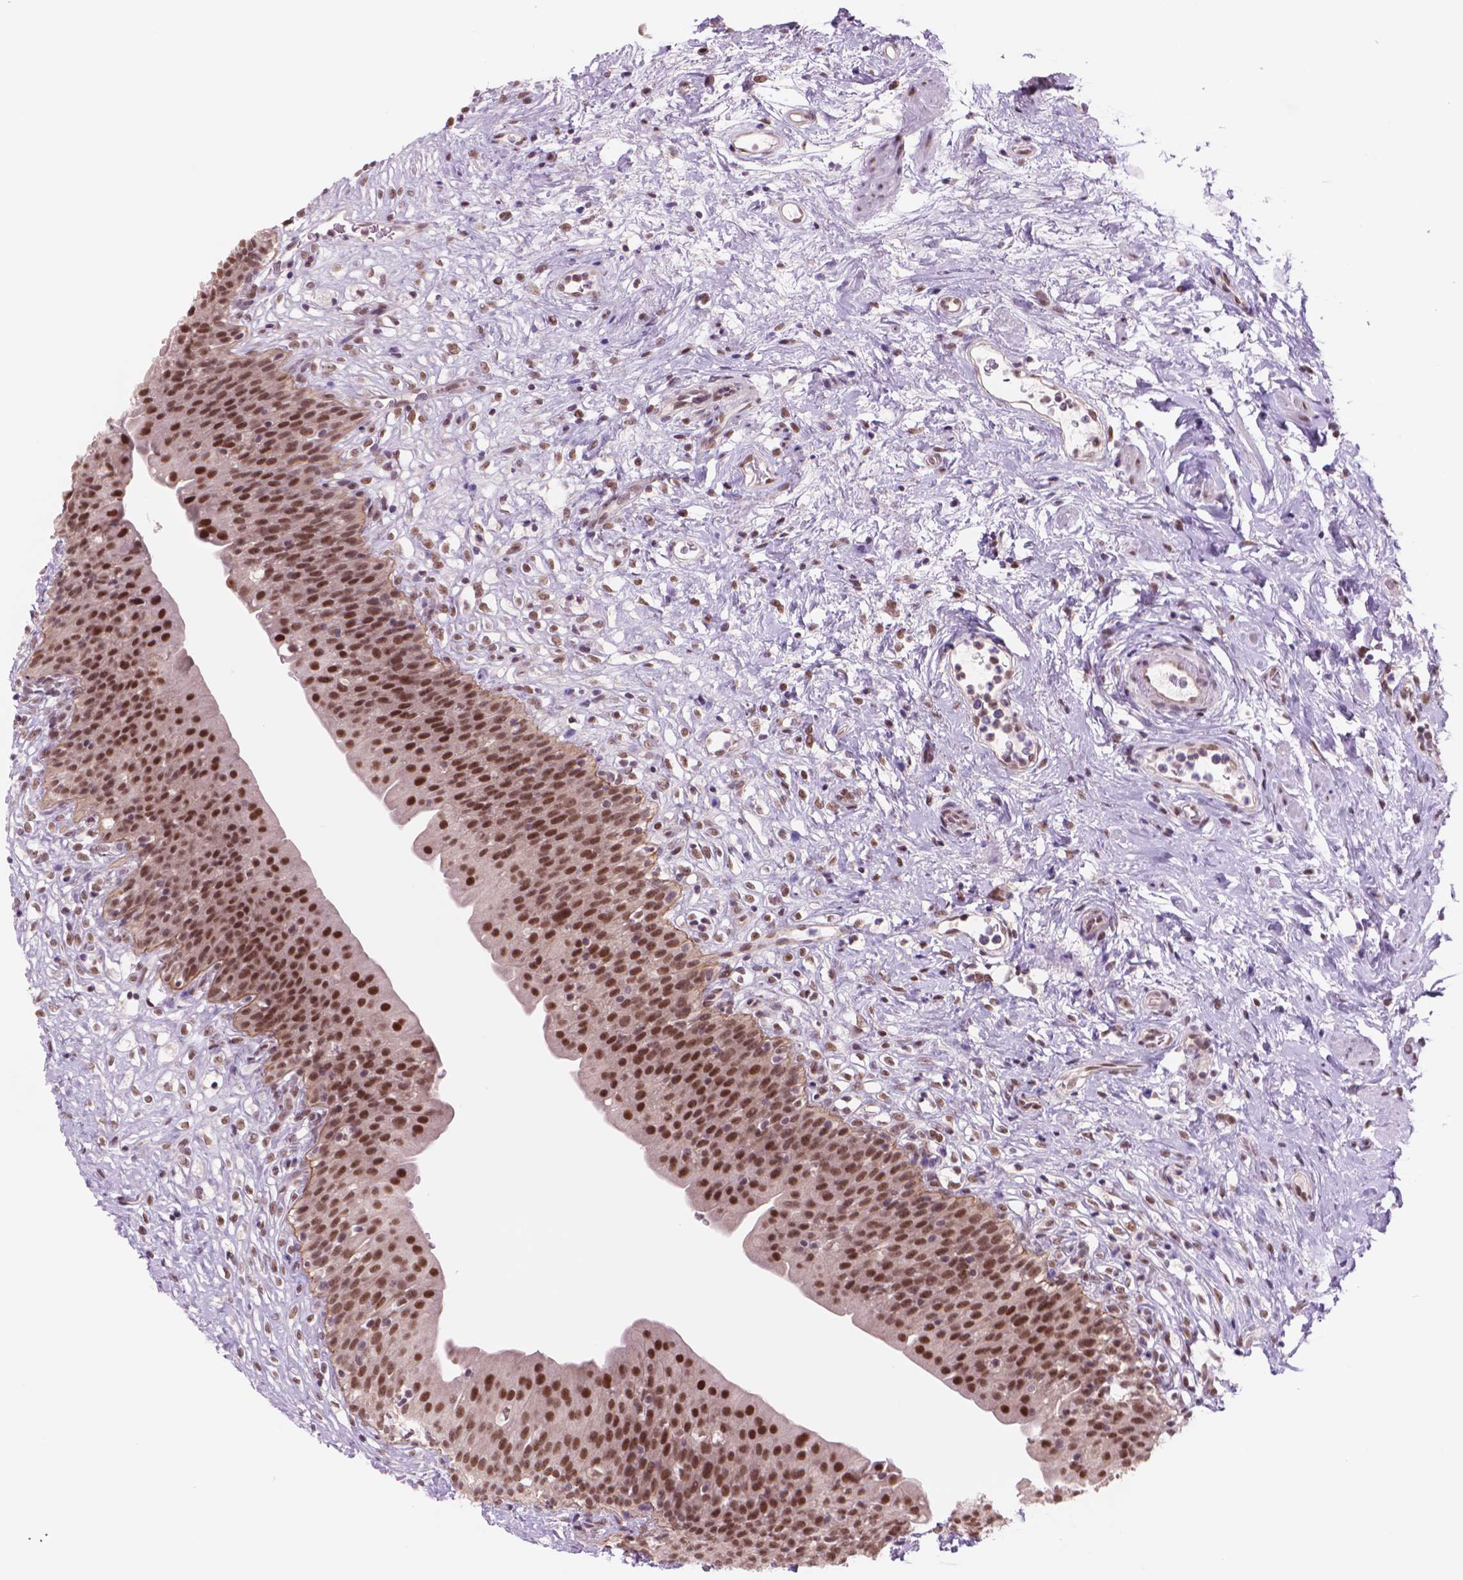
{"staining": {"intensity": "strong", "quantity": ">75%", "location": "nuclear"}, "tissue": "urinary bladder", "cell_type": "Urothelial cells", "image_type": "normal", "snomed": [{"axis": "morphology", "description": "Normal tissue, NOS"}, {"axis": "topography", "description": "Urinary bladder"}], "caption": "This photomicrograph displays immunohistochemistry (IHC) staining of unremarkable human urinary bladder, with high strong nuclear expression in about >75% of urothelial cells.", "gene": "POLR3D", "patient": {"sex": "male", "age": 76}}